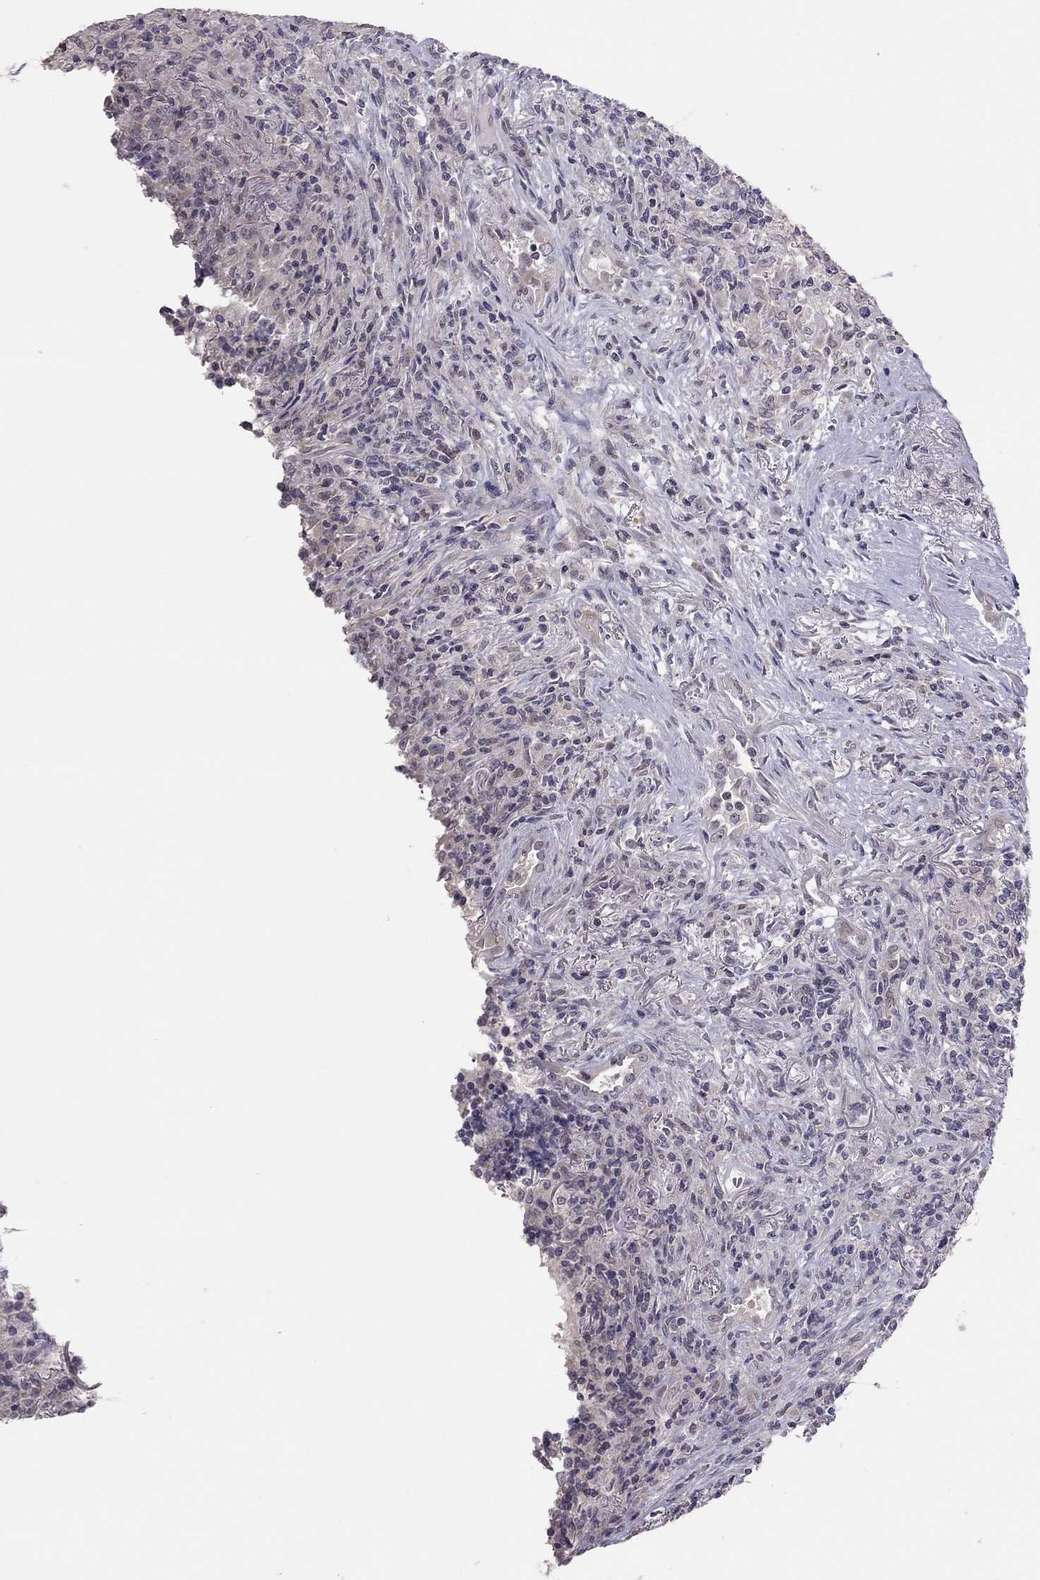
{"staining": {"intensity": "negative", "quantity": "none", "location": "none"}, "tissue": "lymphoma", "cell_type": "Tumor cells", "image_type": "cancer", "snomed": [{"axis": "morphology", "description": "Malignant lymphoma, non-Hodgkin's type, High grade"}, {"axis": "topography", "description": "Lung"}], "caption": "Immunohistochemistry image of neoplastic tissue: human lymphoma stained with DAB demonstrates no significant protein staining in tumor cells.", "gene": "HSF2BP", "patient": {"sex": "male", "age": 79}}